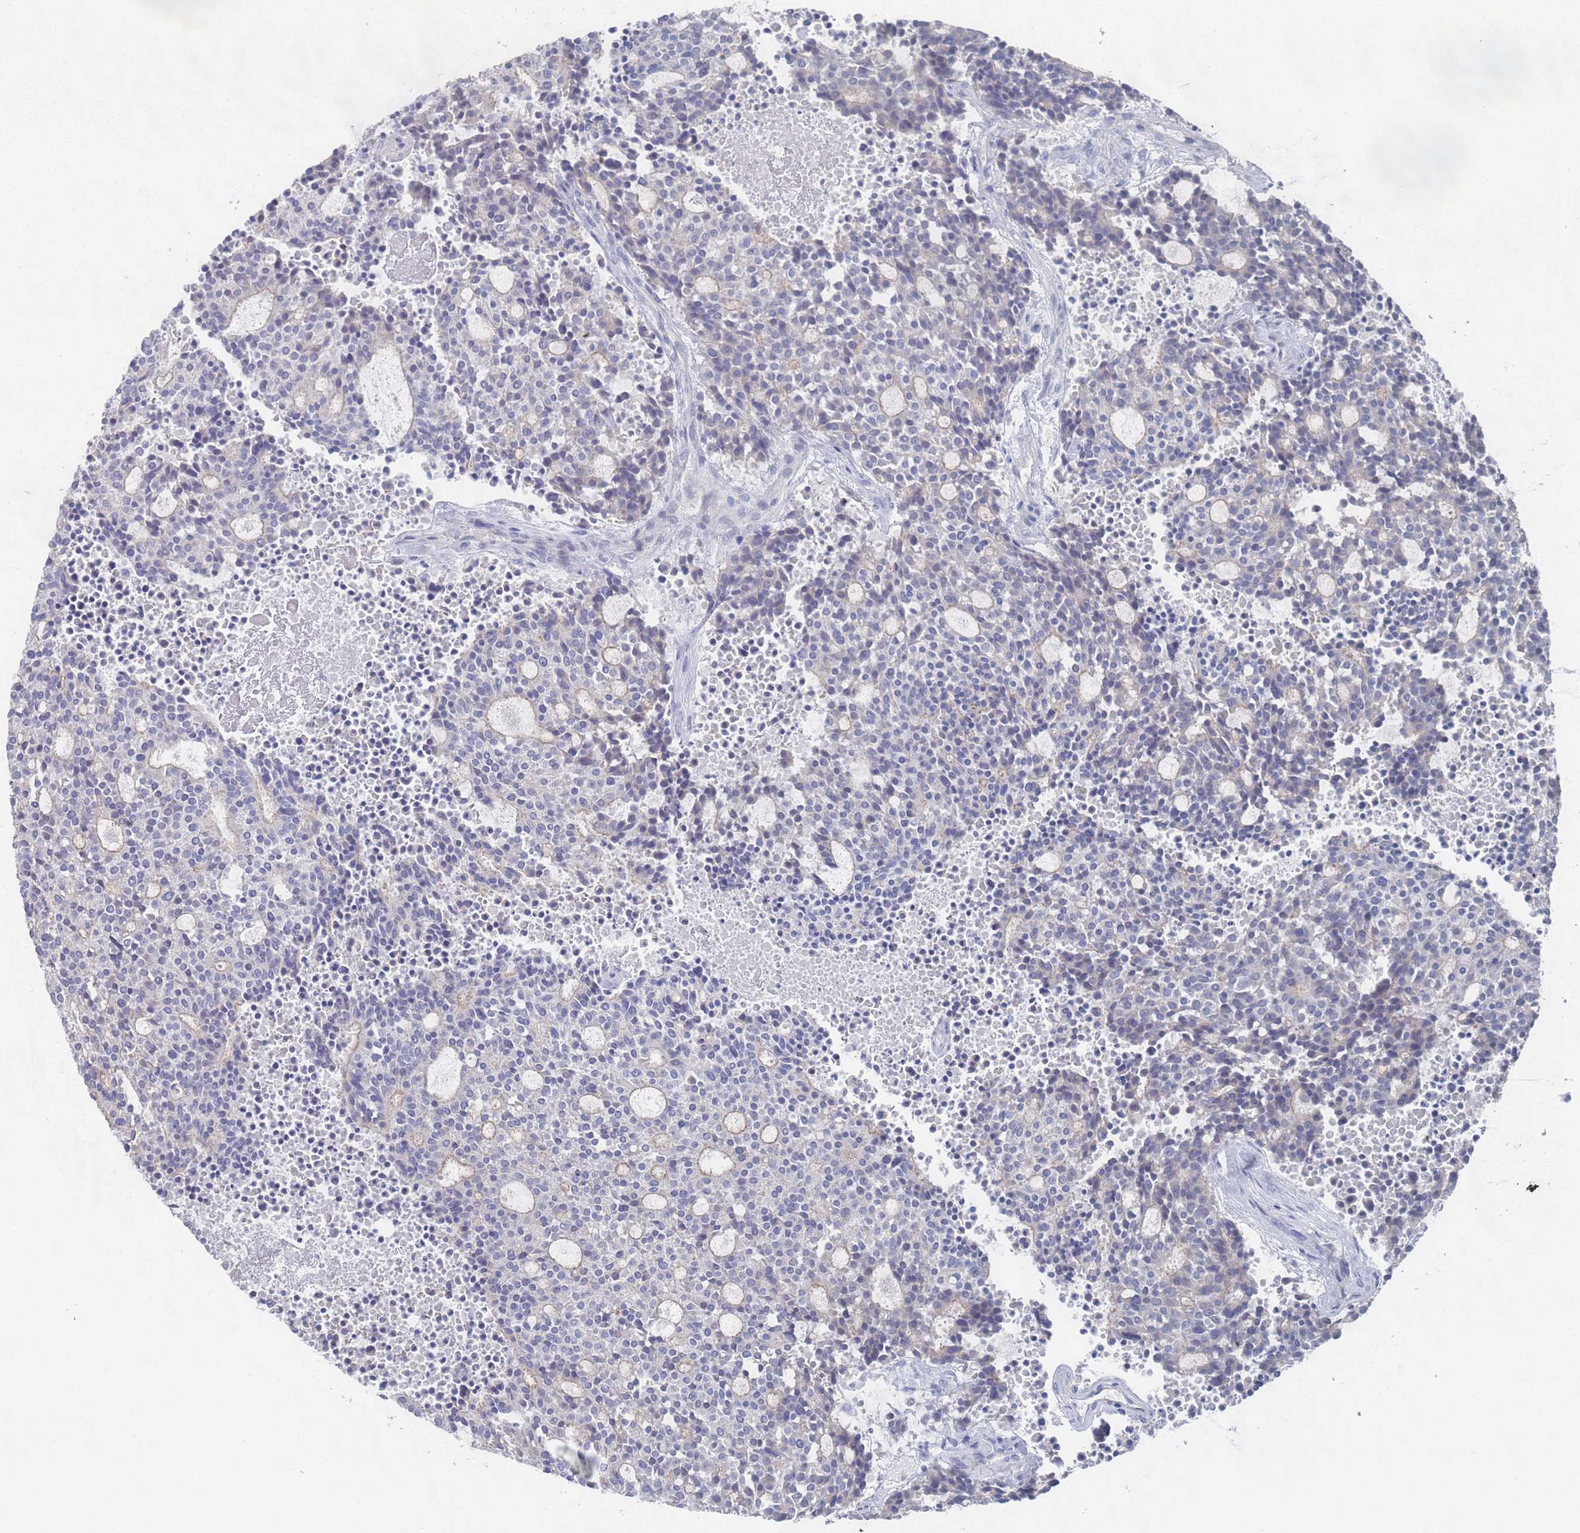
{"staining": {"intensity": "negative", "quantity": "none", "location": "none"}, "tissue": "carcinoid", "cell_type": "Tumor cells", "image_type": "cancer", "snomed": [{"axis": "morphology", "description": "Carcinoid, malignant, NOS"}, {"axis": "topography", "description": "Pancreas"}], "caption": "Carcinoid was stained to show a protein in brown. There is no significant expression in tumor cells. The staining is performed using DAB brown chromogen with nuclei counter-stained in using hematoxylin.", "gene": "PROM2", "patient": {"sex": "female", "age": 54}}